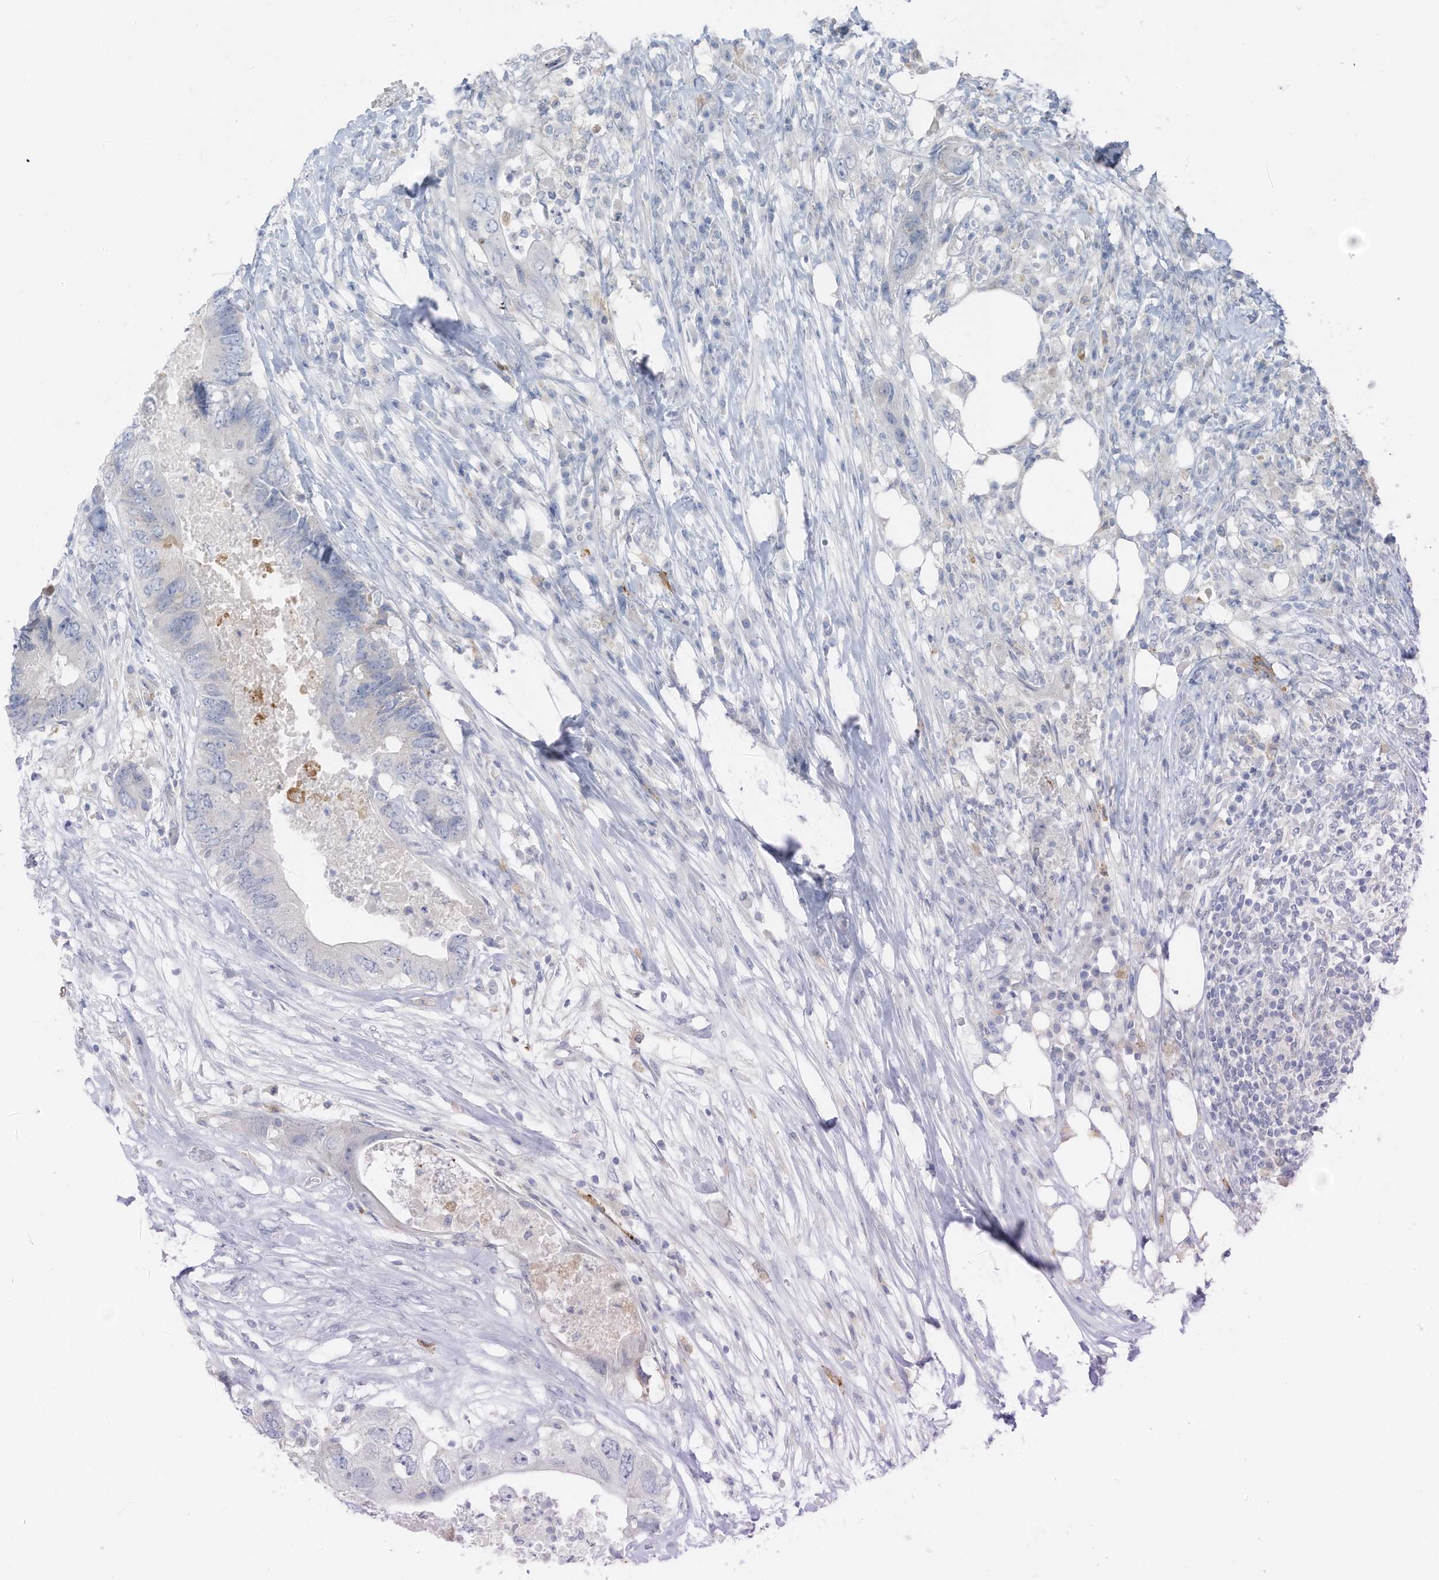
{"staining": {"intensity": "negative", "quantity": "none", "location": "none"}, "tissue": "colorectal cancer", "cell_type": "Tumor cells", "image_type": "cancer", "snomed": [{"axis": "morphology", "description": "Adenocarcinoma, NOS"}, {"axis": "topography", "description": "Colon"}], "caption": "Colorectal adenocarcinoma was stained to show a protein in brown. There is no significant expression in tumor cells.", "gene": "SLC25A43", "patient": {"sex": "male", "age": 71}}